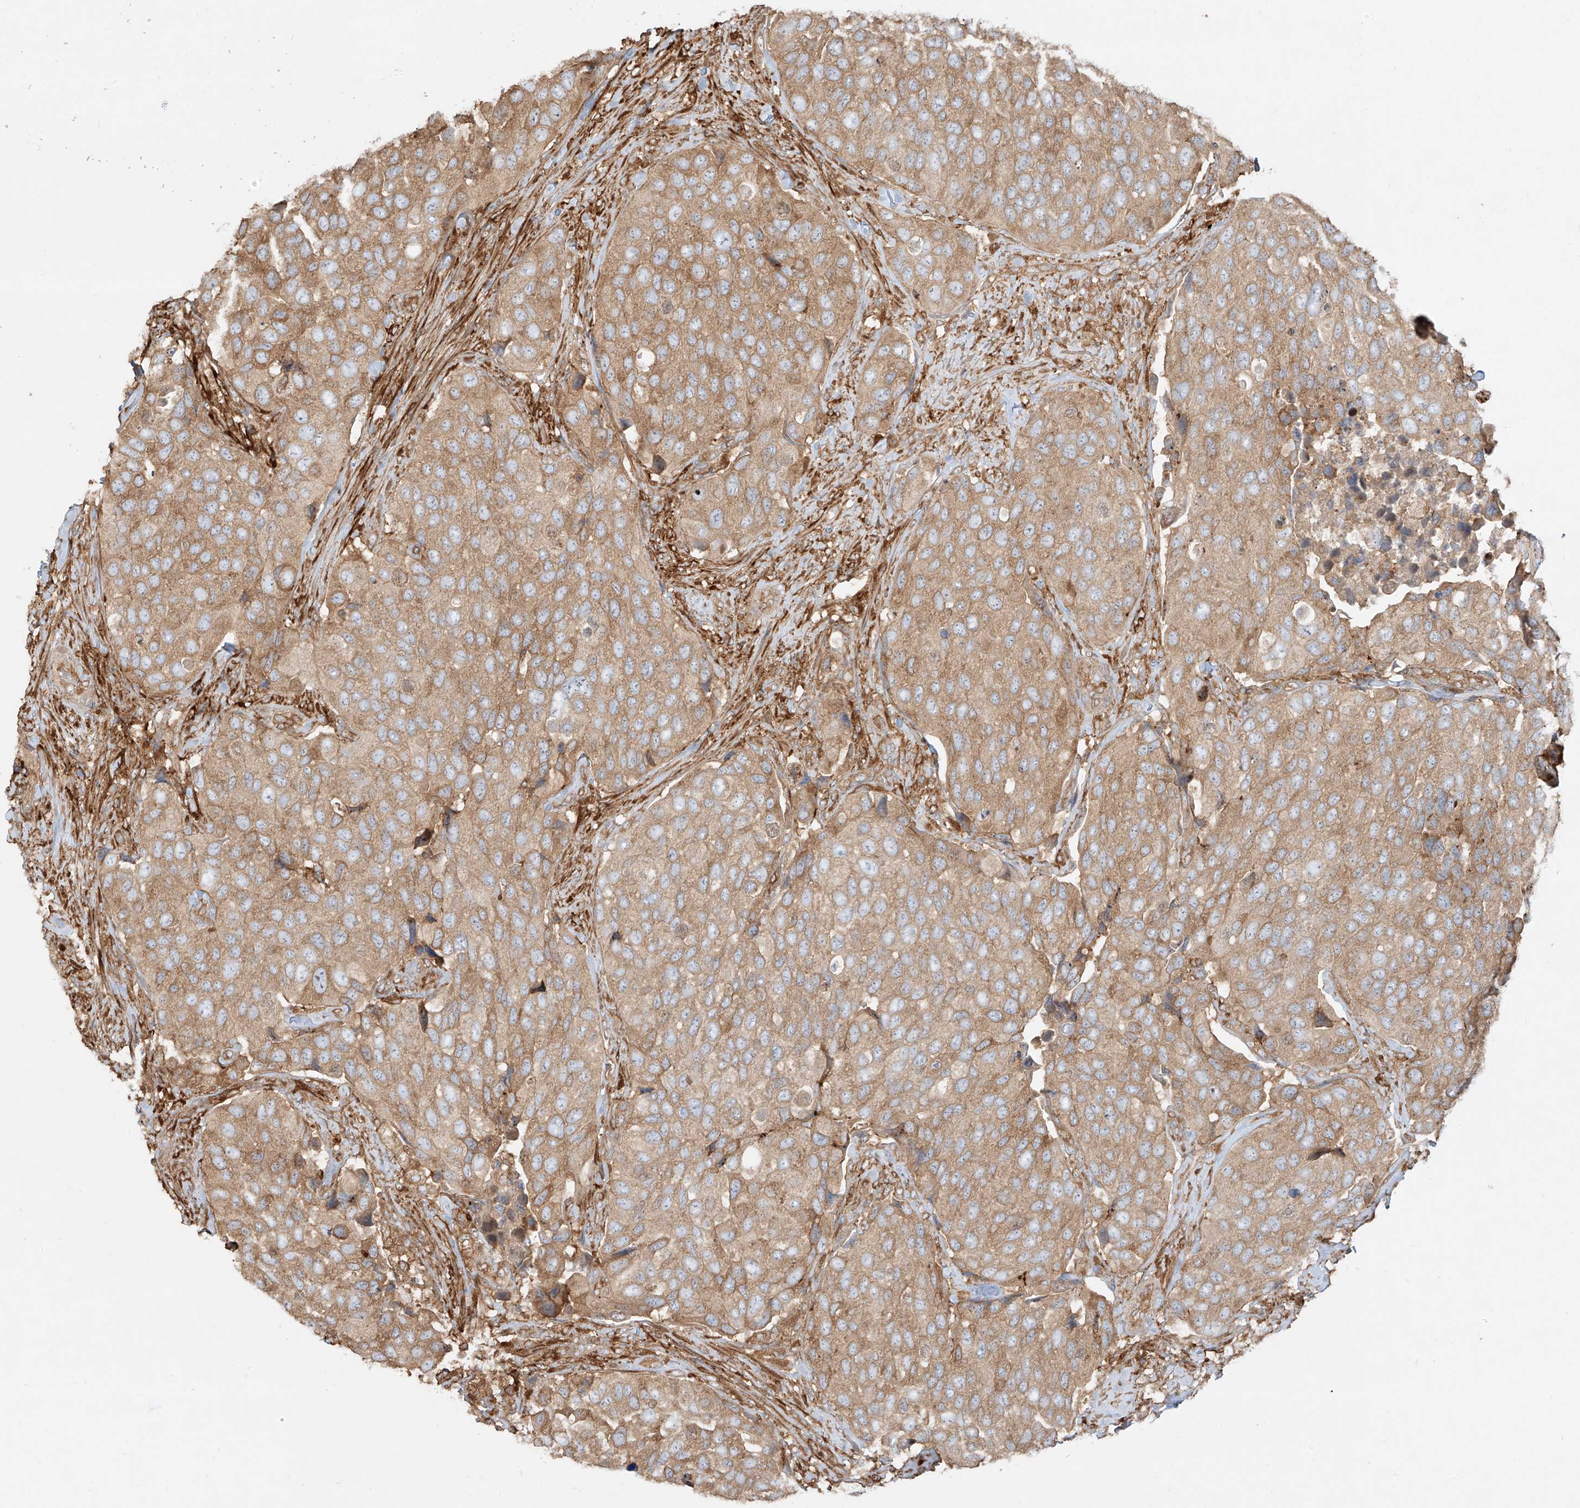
{"staining": {"intensity": "moderate", "quantity": ">75%", "location": "cytoplasmic/membranous"}, "tissue": "urothelial cancer", "cell_type": "Tumor cells", "image_type": "cancer", "snomed": [{"axis": "morphology", "description": "Urothelial carcinoma, High grade"}, {"axis": "topography", "description": "Urinary bladder"}], "caption": "A brown stain highlights moderate cytoplasmic/membranous expression of a protein in urothelial cancer tumor cells. (DAB (3,3'-diaminobenzidine) = brown stain, brightfield microscopy at high magnification).", "gene": "SNX9", "patient": {"sex": "male", "age": 74}}